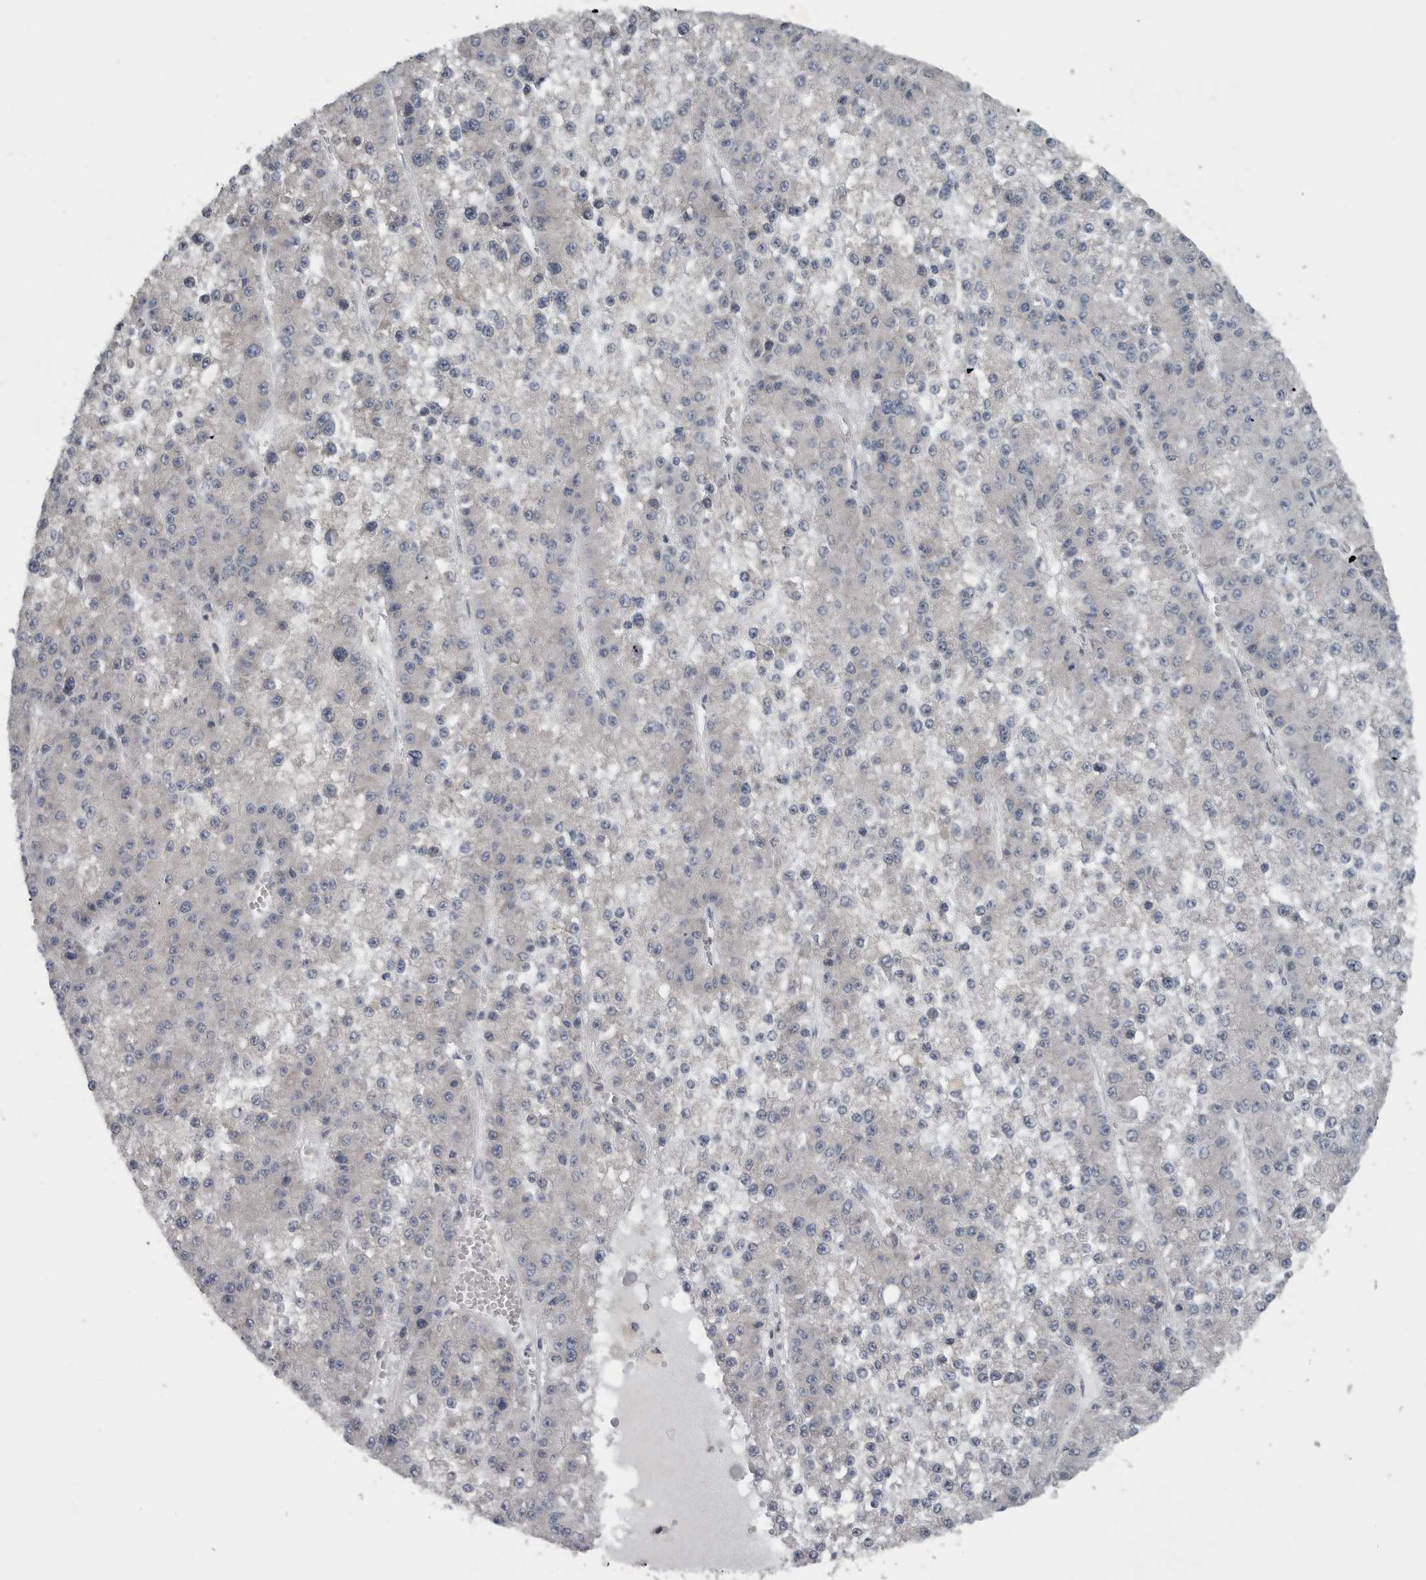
{"staining": {"intensity": "negative", "quantity": "none", "location": "none"}, "tissue": "liver cancer", "cell_type": "Tumor cells", "image_type": "cancer", "snomed": [{"axis": "morphology", "description": "Carcinoma, Hepatocellular, NOS"}, {"axis": "topography", "description": "Liver"}], "caption": "This is an immunohistochemistry (IHC) photomicrograph of human liver cancer (hepatocellular carcinoma). There is no expression in tumor cells.", "gene": "TMEM199", "patient": {"sex": "female", "age": 73}}